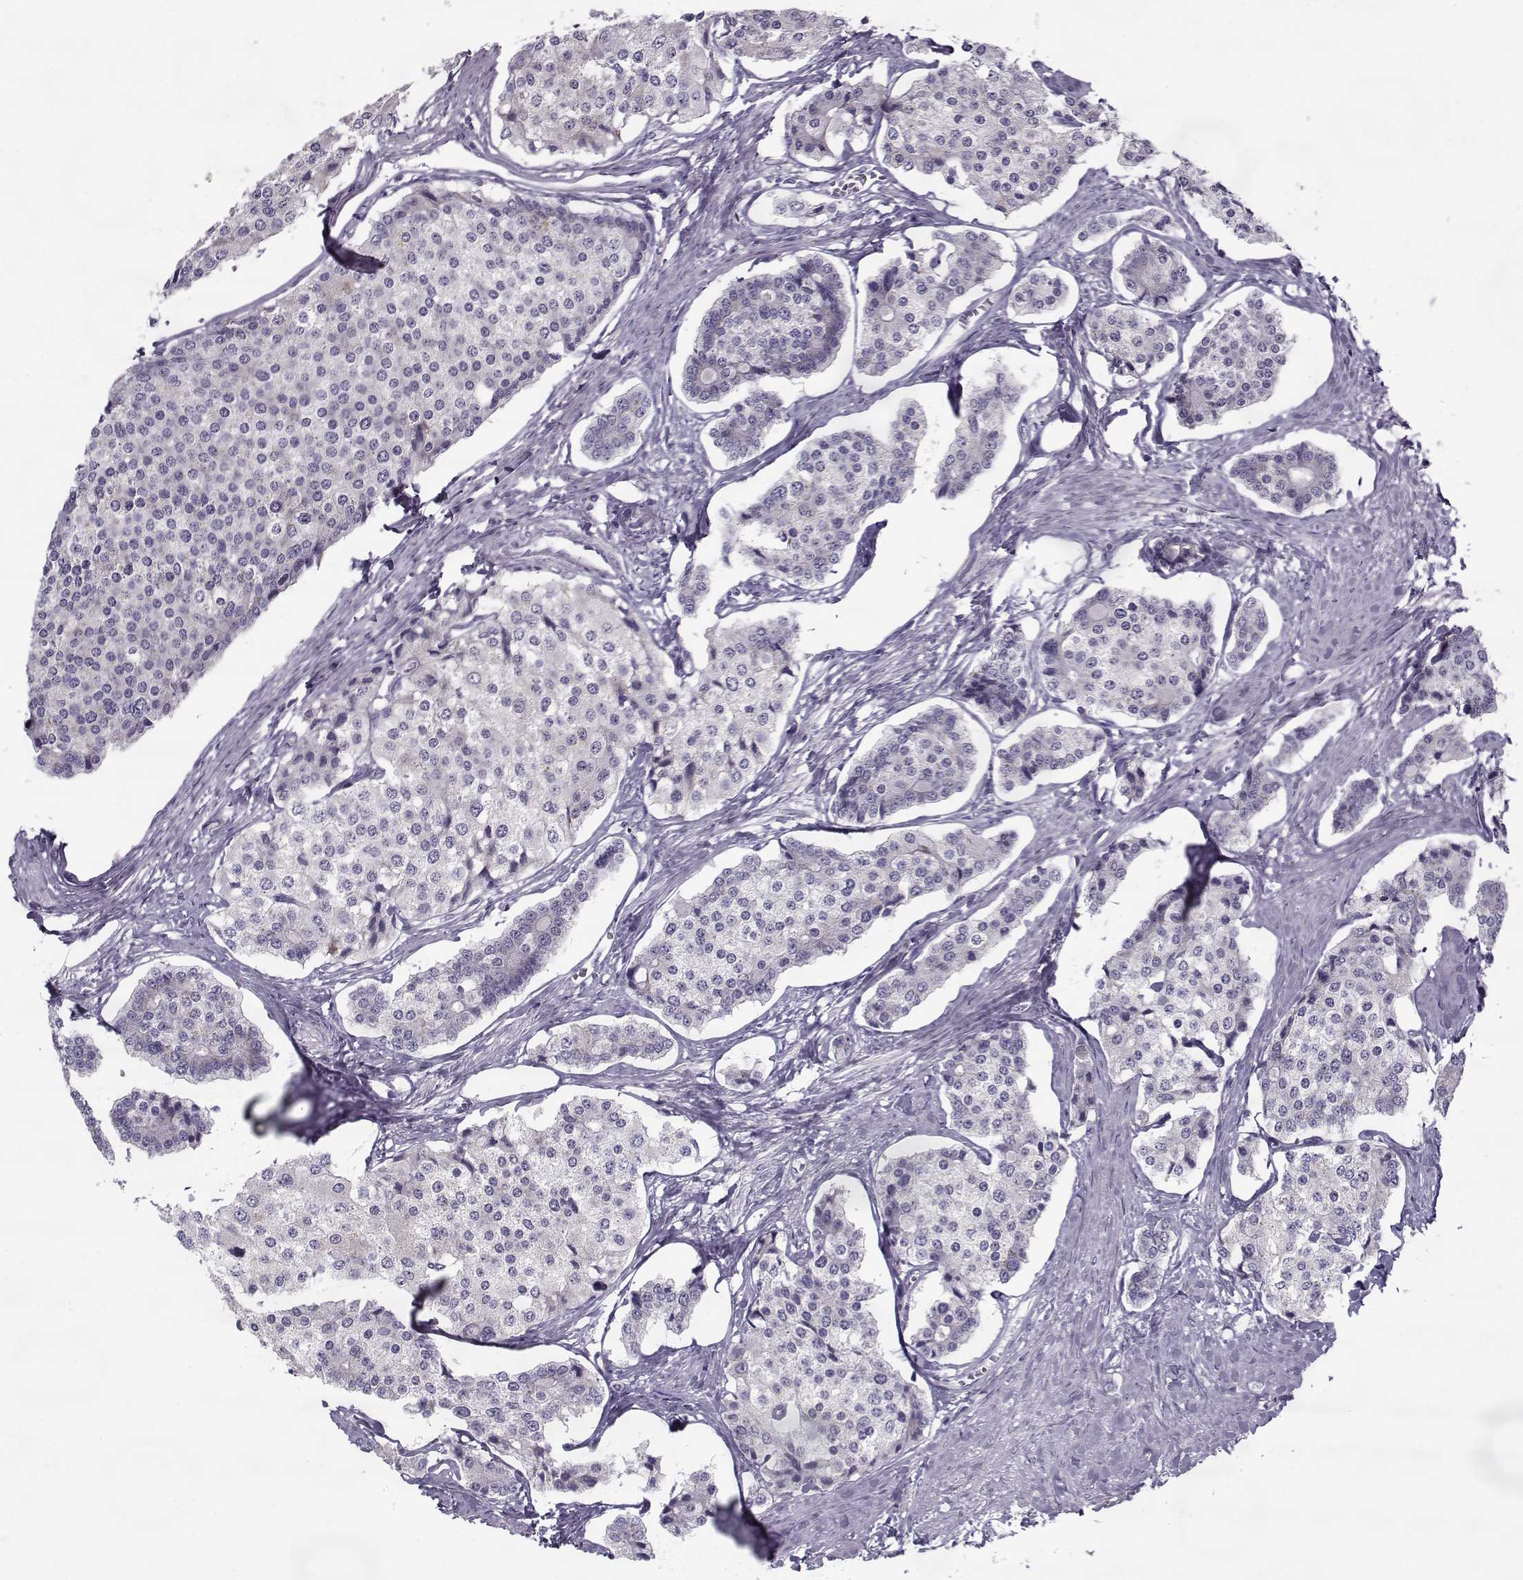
{"staining": {"intensity": "negative", "quantity": "none", "location": "none"}, "tissue": "carcinoid", "cell_type": "Tumor cells", "image_type": "cancer", "snomed": [{"axis": "morphology", "description": "Carcinoid, malignant, NOS"}, {"axis": "topography", "description": "Small intestine"}], "caption": "Histopathology image shows no protein staining in tumor cells of carcinoid (malignant) tissue.", "gene": "PP2D1", "patient": {"sex": "female", "age": 65}}